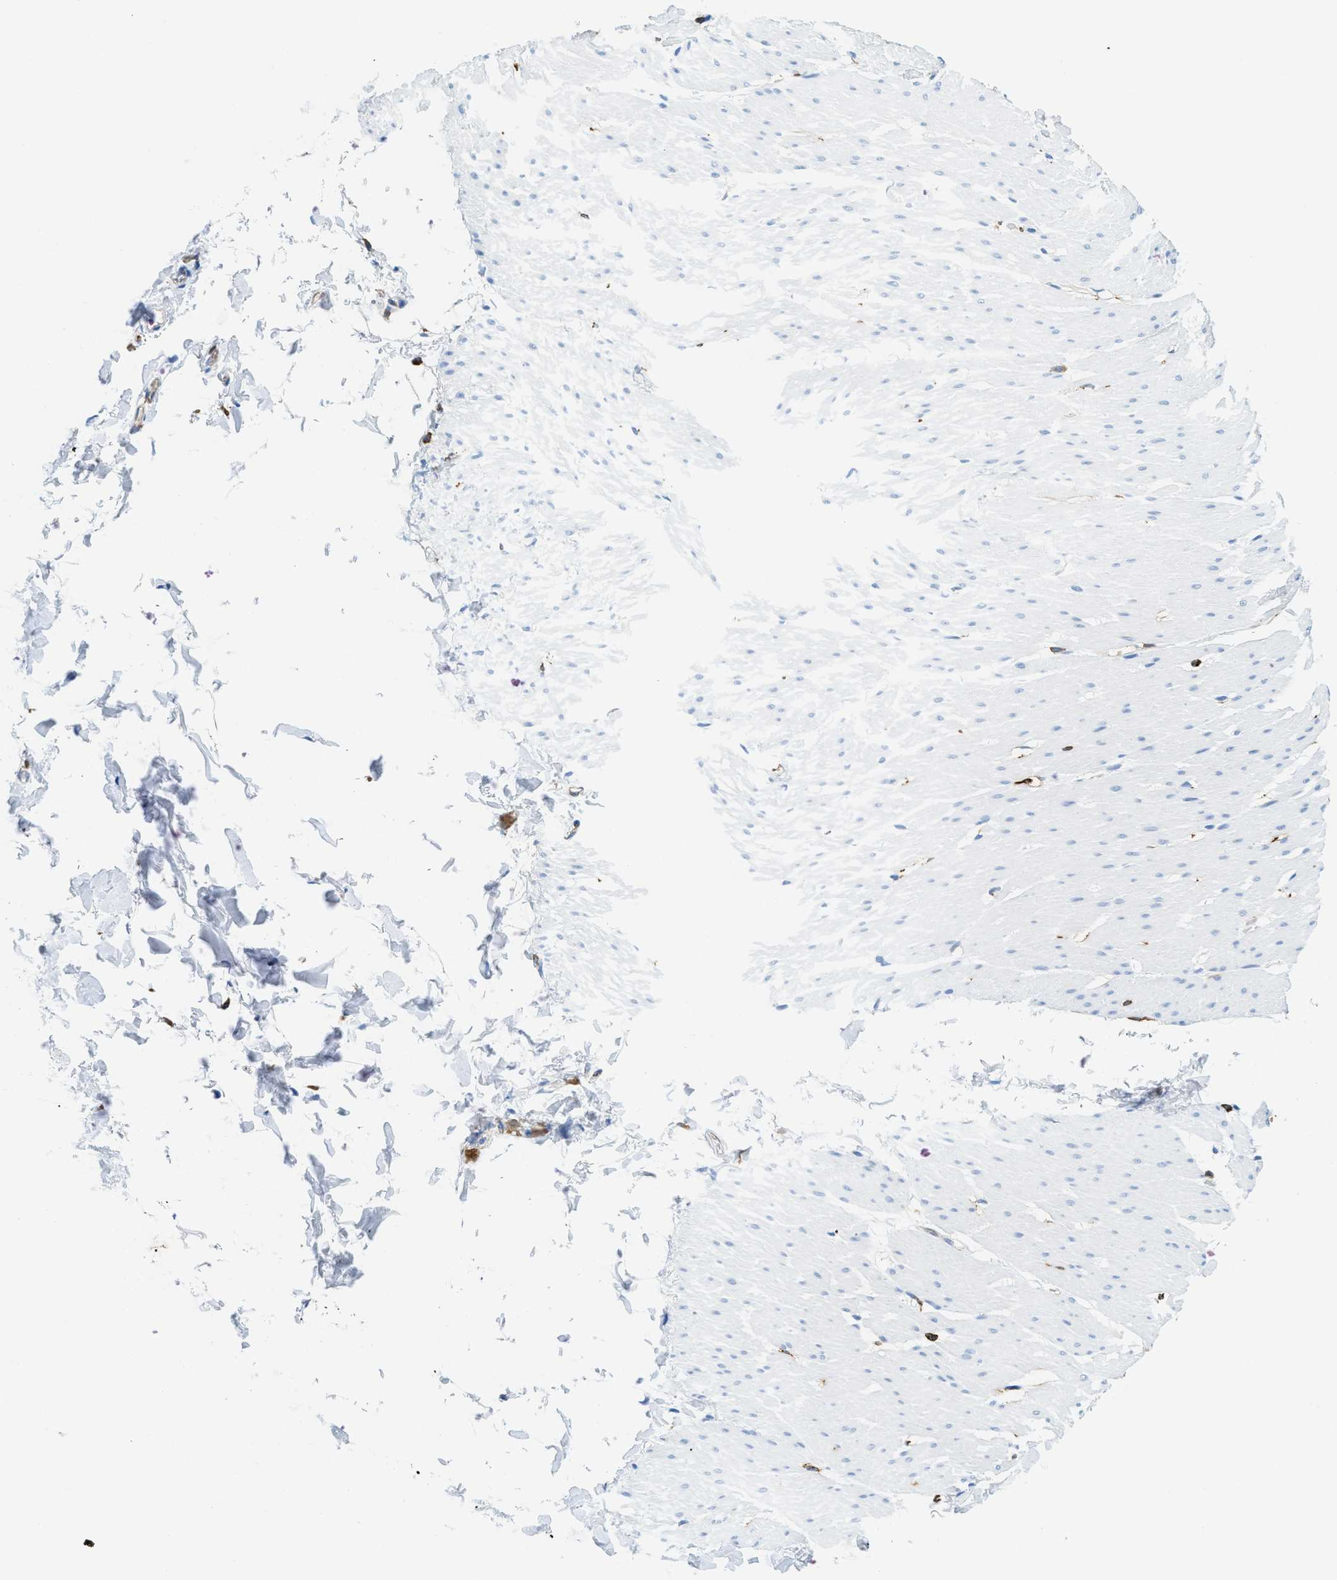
{"staining": {"intensity": "negative", "quantity": "none", "location": "none"}, "tissue": "smooth muscle", "cell_type": "Smooth muscle cells", "image_type": "normal", "snomed": [{"axis": "morphology", "description": "Normal tissue, NOS"}, {"axis": "topography", "description": "Smooth muscle"}, {"axis": "topography", "description": "Colon"}], "caption": "Smooth muscle stained for a protein using IHC demonstrates no expression smooth muscle cells.", "gene": "CD226", "patient": {"sex": "male", "age": 67}}